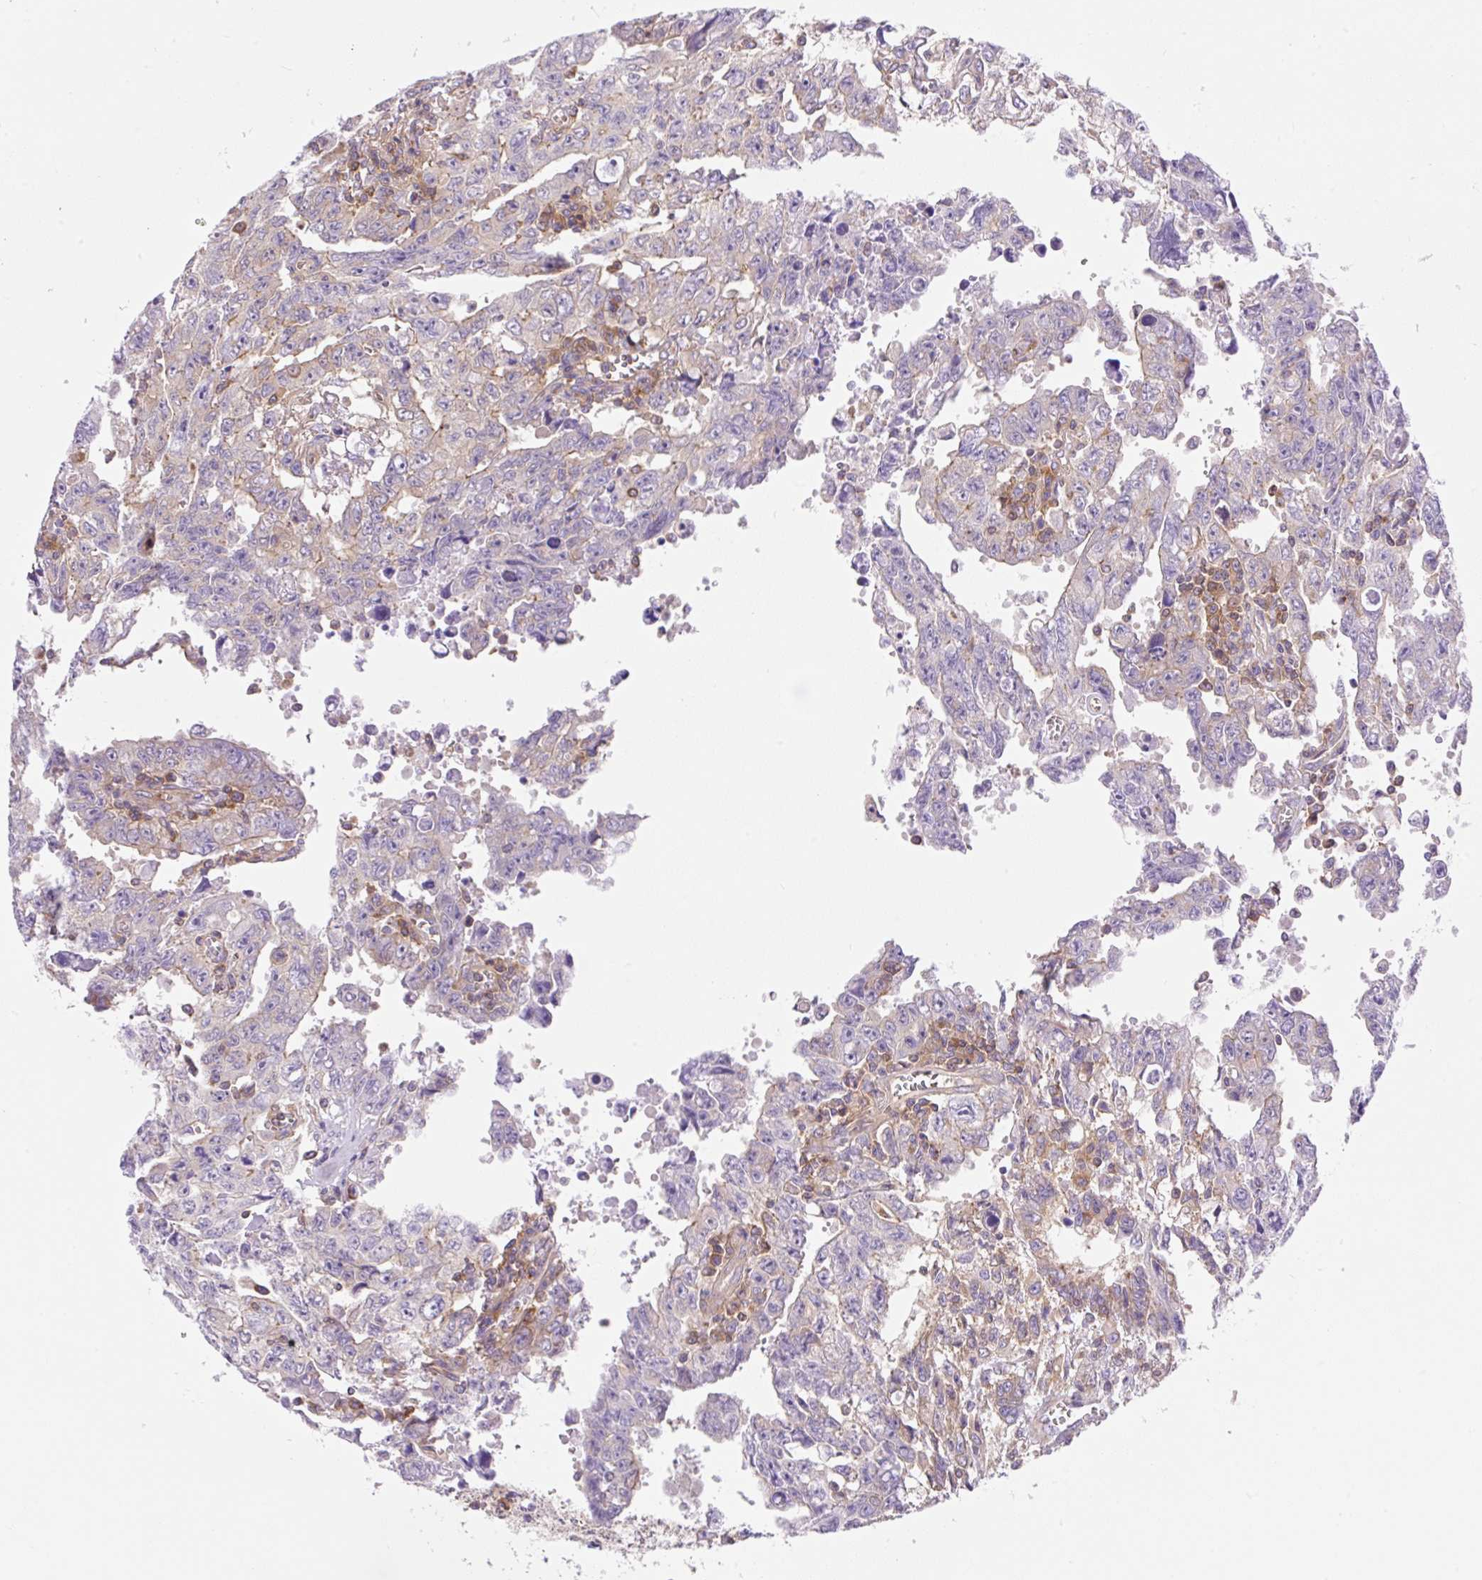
{"staining": {"intensity": "negative", "quantity": "none", "location": "none"}, "tissue": "testis cancer", "cell_type": "Tumor cells", "image_type": "cancer", "snomed": [{"axis": "morphology", "description": "Carcinoma, Embryonal, NOS"}, {"axis": "topography", "description": "Testis"}], "caption": "This is a photomicrograph of immunohistochemistry staining of embryonal carcinoma (testis), which shows no expression in tumor cells.", "gene": "DNM2", "patient": {"sex": "male", "age": 24}}